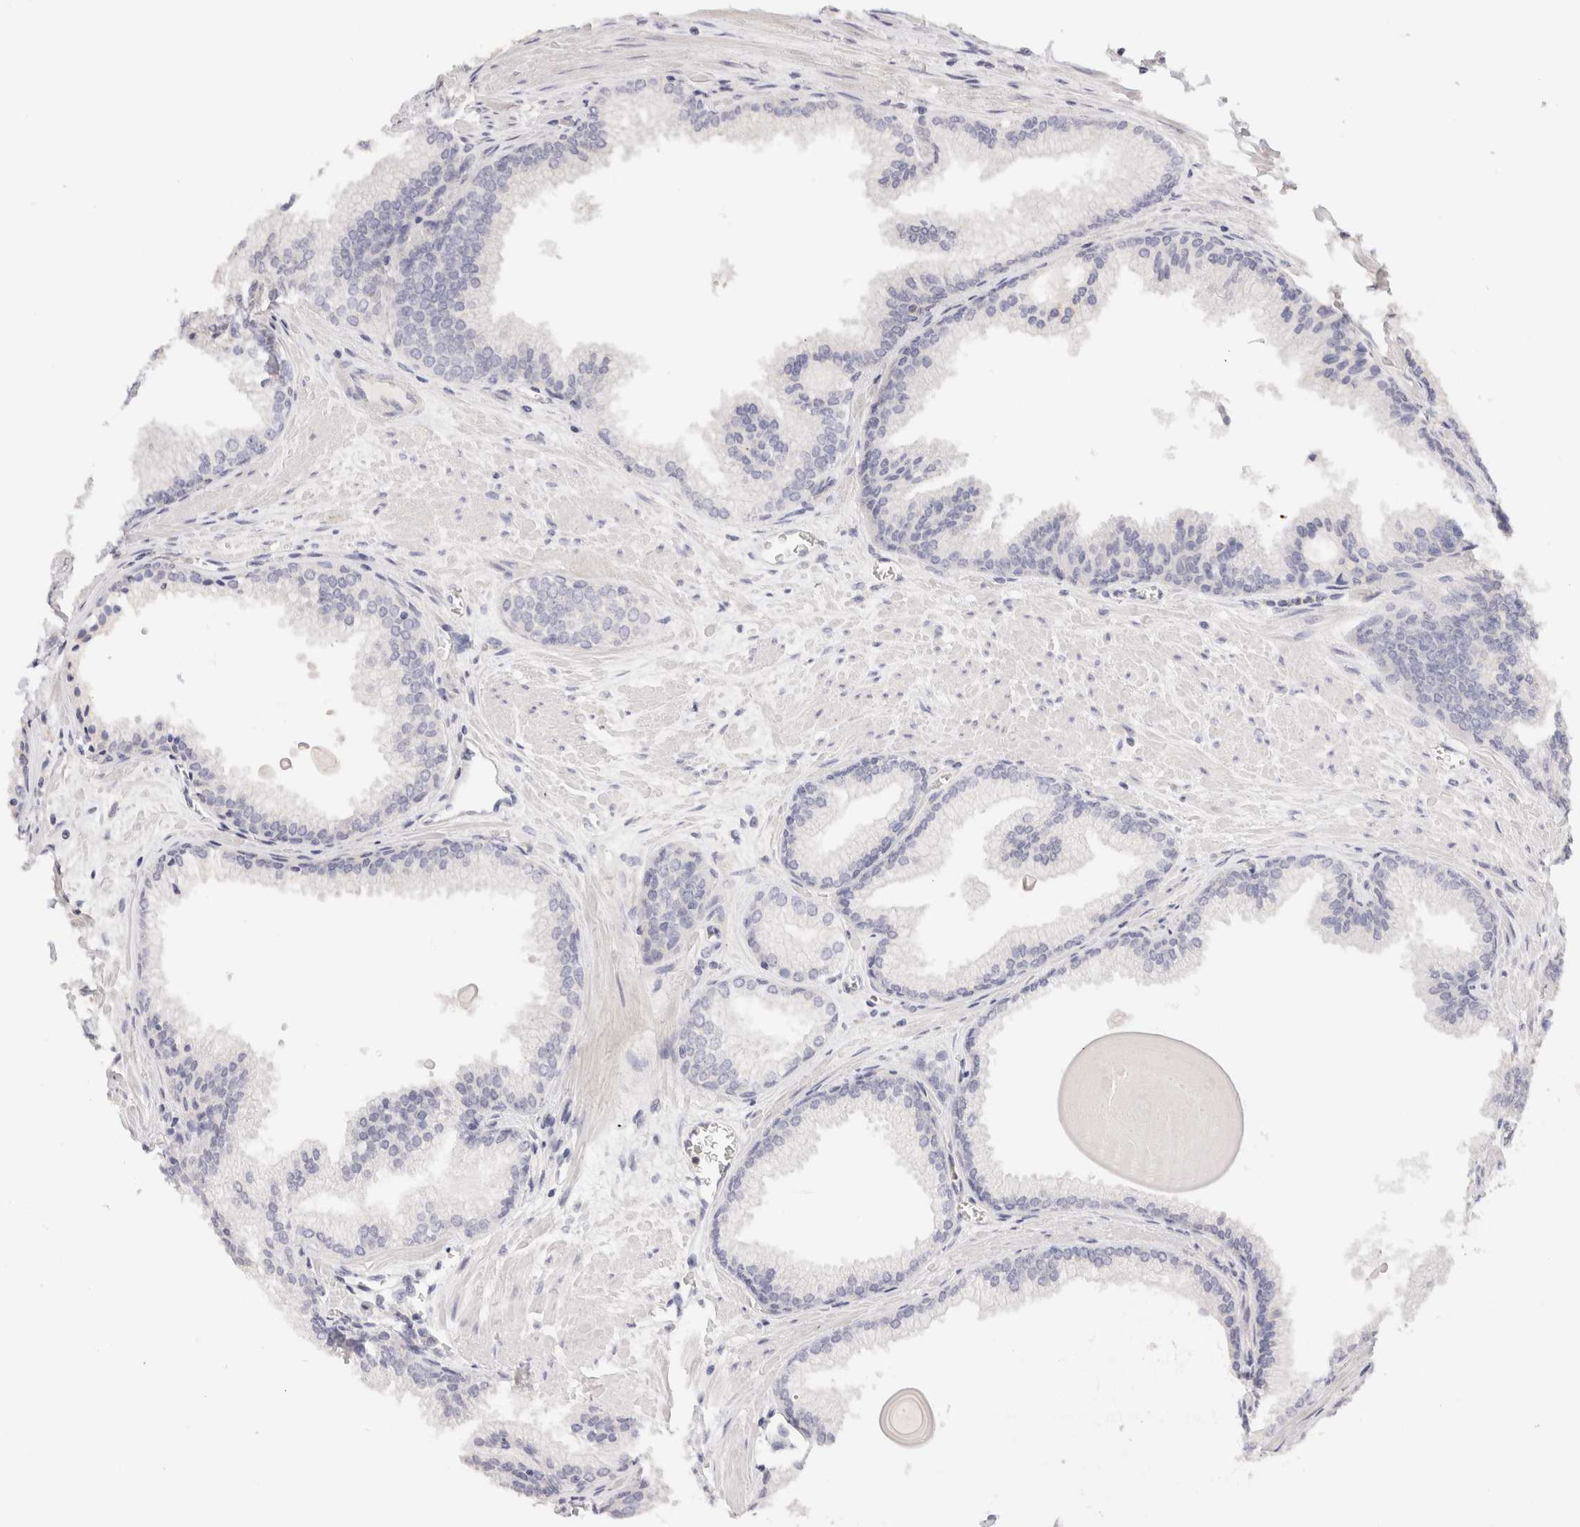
{"staining": {"intensity": "negative", "quantity": "none", "location": "none"}, "tissue": "prostate cancer", "cell_type": "Tumor cells", "image_type": "cancer", "snomed": [{"axis": "morphology", "description": "Adenocarcinoma, Low grade"}, {"axis": "topography", "description": "Prostate"}], "caption": "Human prostate low-grade adenocarcinoma stained for a protein using immunohistochemistry (IHC) shows no expression in tumor cells.", "gene": "SCGB2A2", "patient": {"sex": "male", "age": 59}}